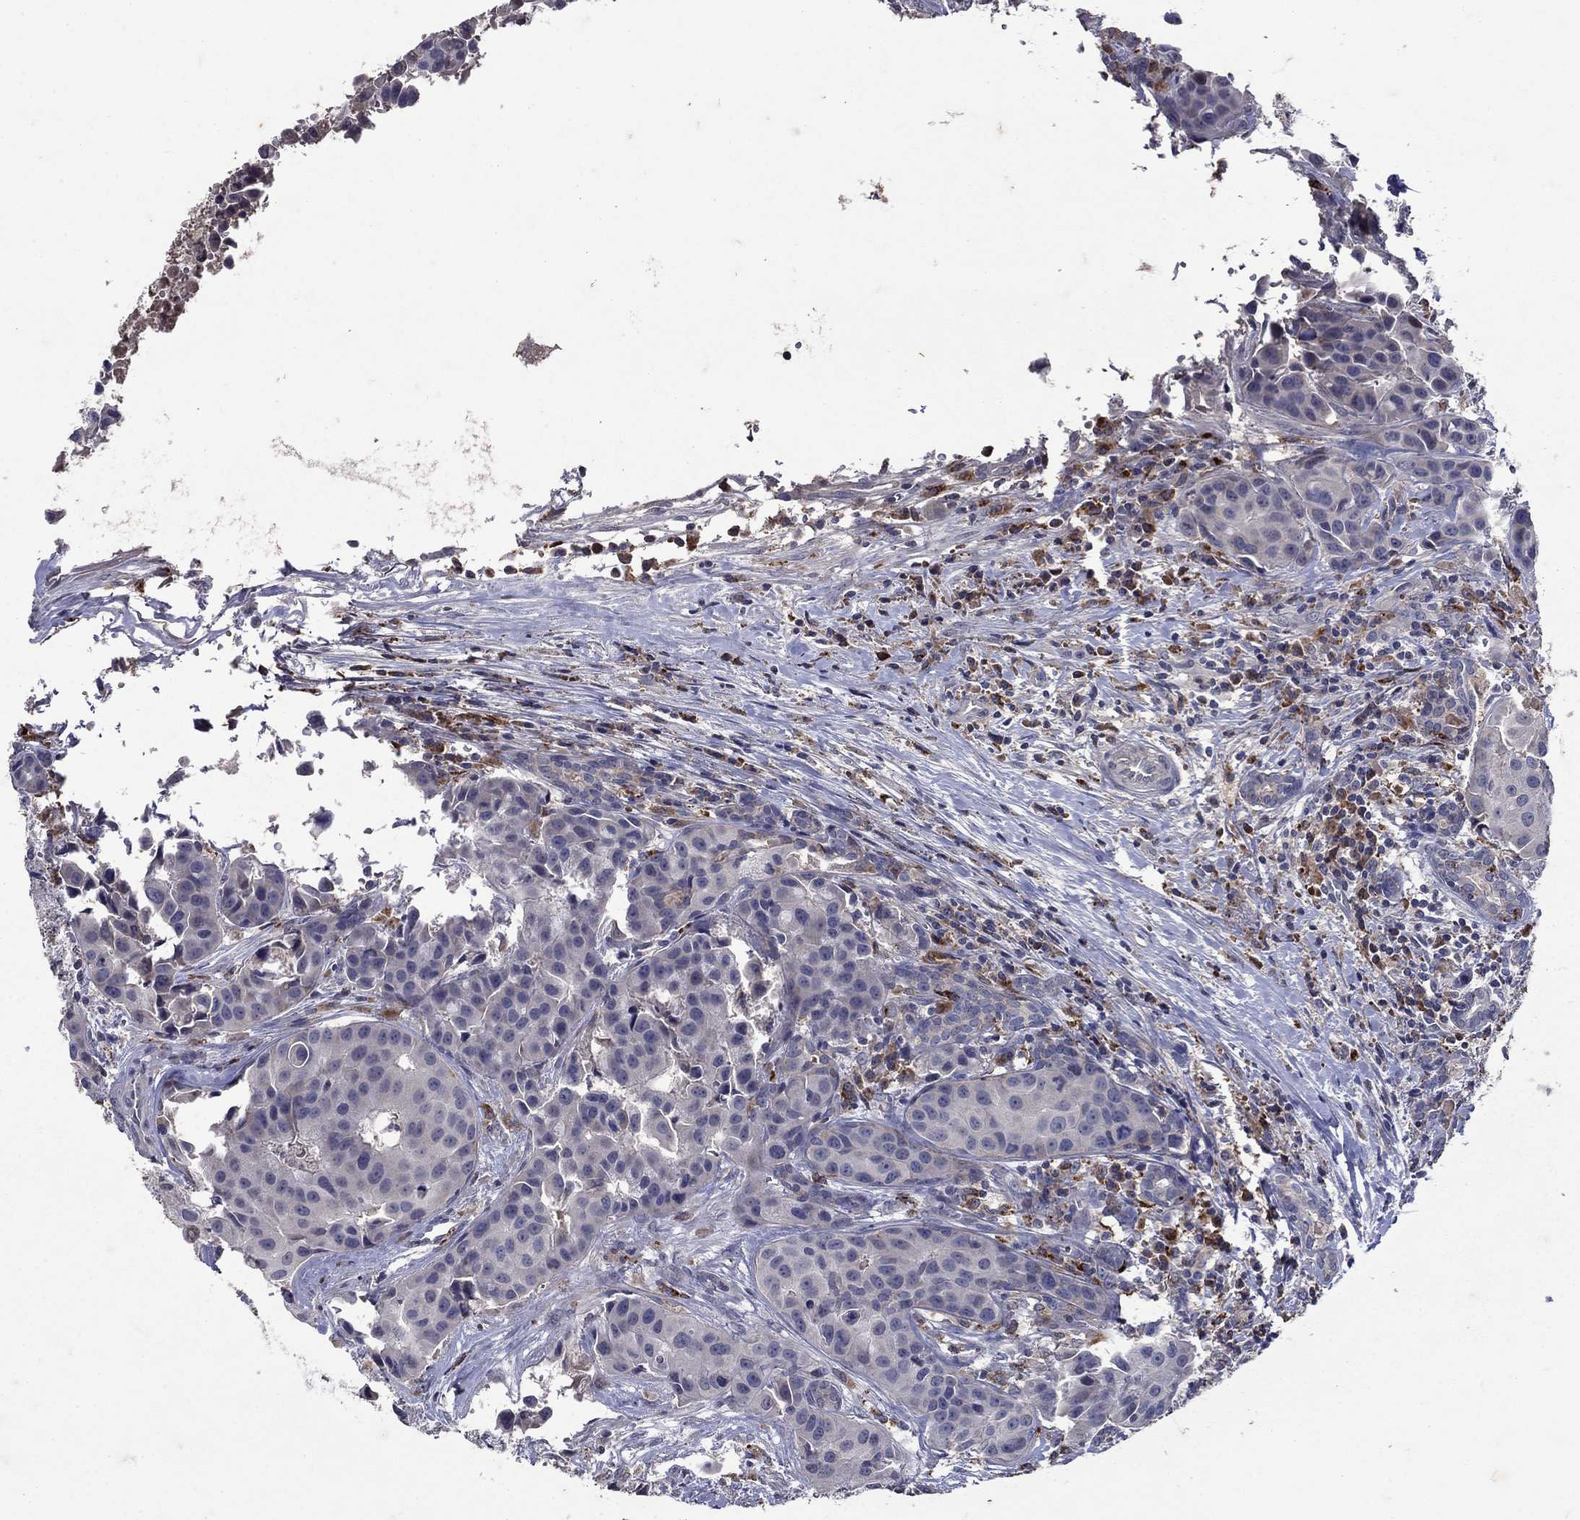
{"staining": {"intensity": "negative", "quantity": "none", "location": "none"}, "tissue": "head and neck cancer", "cell_type": "Tumor cells", "image_type": "cancer", "snomed": [{"axis": "morphology", "description": "Adenocarcinoma, NOS"}, {"axis": "topography", "description": "Head-Neck"}], "caption": "Immunohistochemistry micrograph of neoplastic tissue: head and neck cancer (adenocarcinoma) stained with DAB (3,3'-diaminobenzidine) displays no significant protein staining in tumor cells. (Brightfield microscopy of DAB immunohistochemistry (IHC) at high magnification).", "gene": "NPC2", "patient": {"sex": "male", "age": 76}}